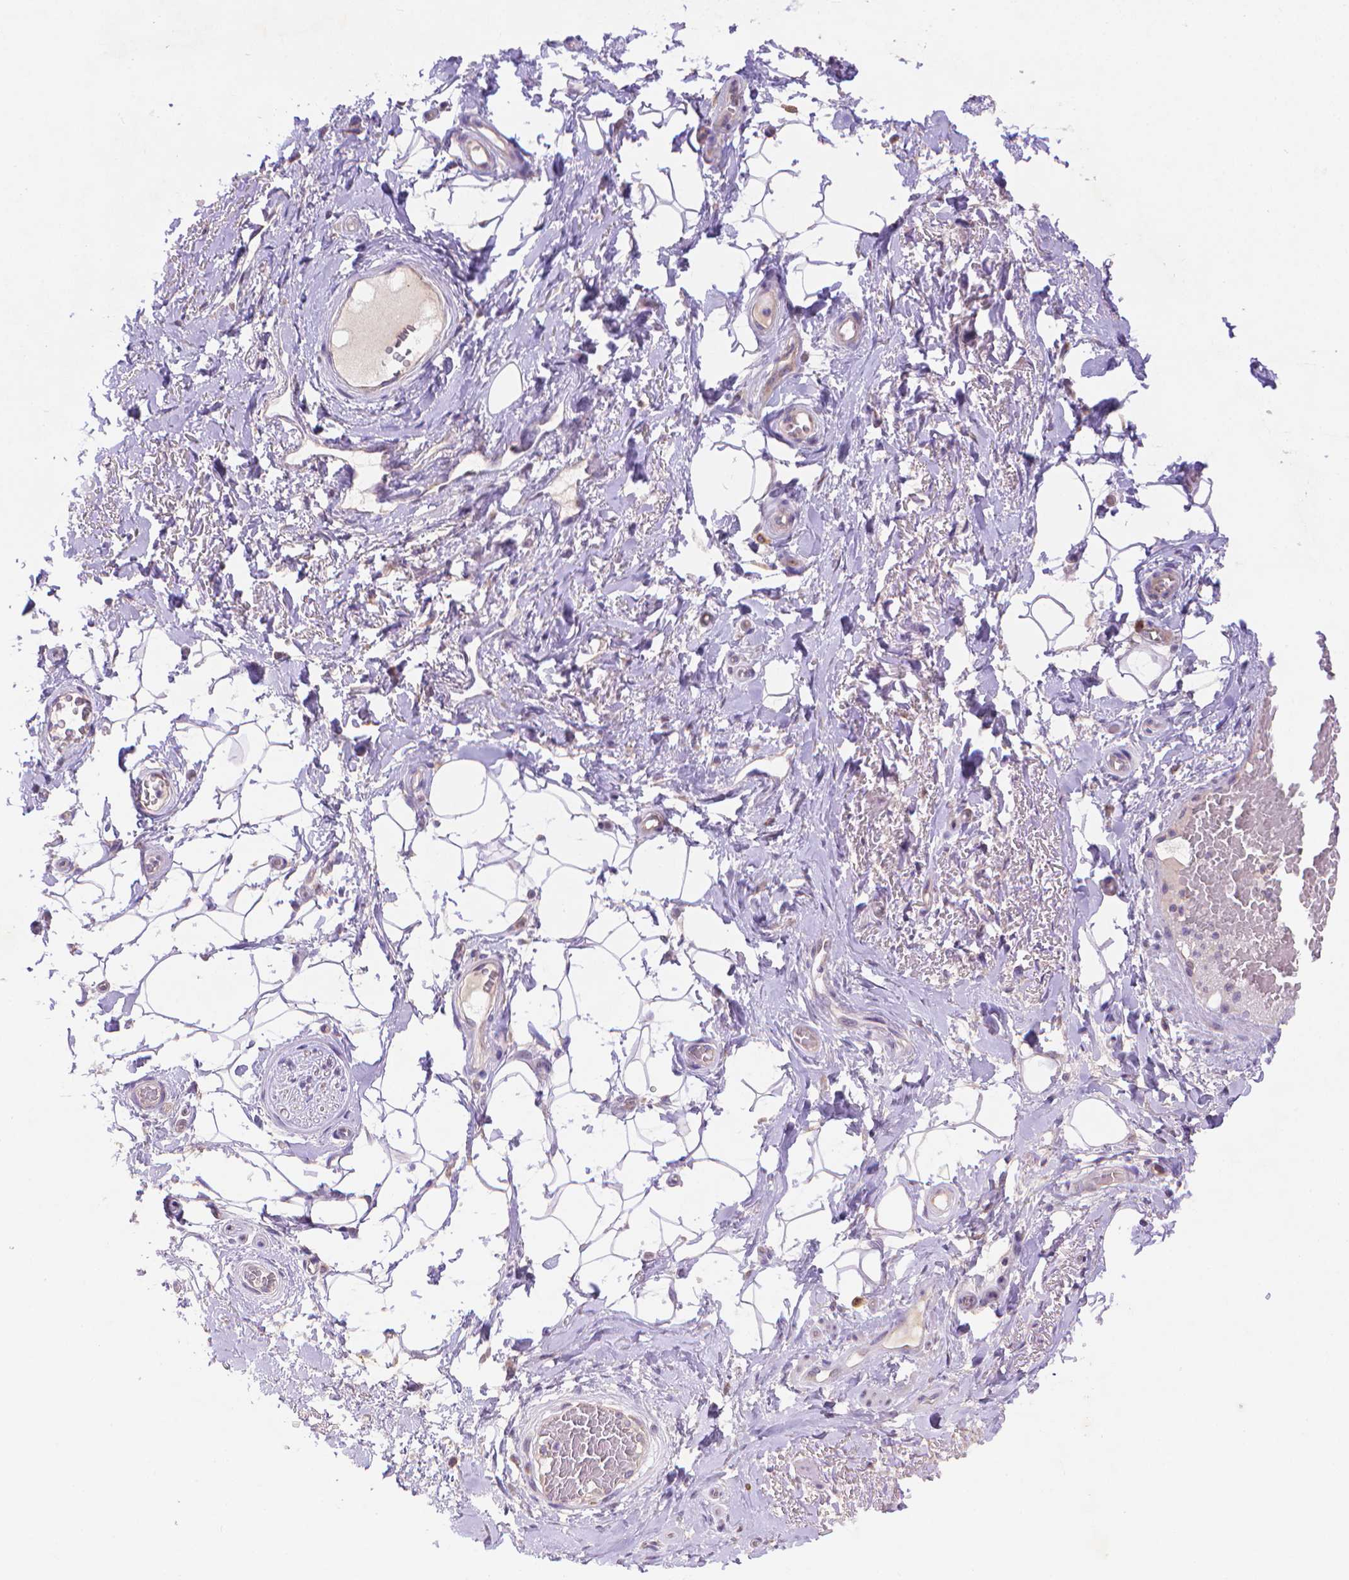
{"staining": {"intensity": "negative", "quantity": "none", "location": "none"}, "tissue": "adipose tissue", "cell_type": "Adipocytes", "image_type": "normal", "snomed": [{"axis": "morphology", "description": "Normal tissue, NOS"}, {"axis": "topography", "description": "Anal"}, {"axis": "topography", "description": "Peripheral nerve tissue"}], "caption": "IHC micrograph of normal adipose tissue stained for a protein (brown), which demonstrates no staining in adipocytes.", "gene": "CYYR1", "patient": {"sex": "male", "age": 53}}